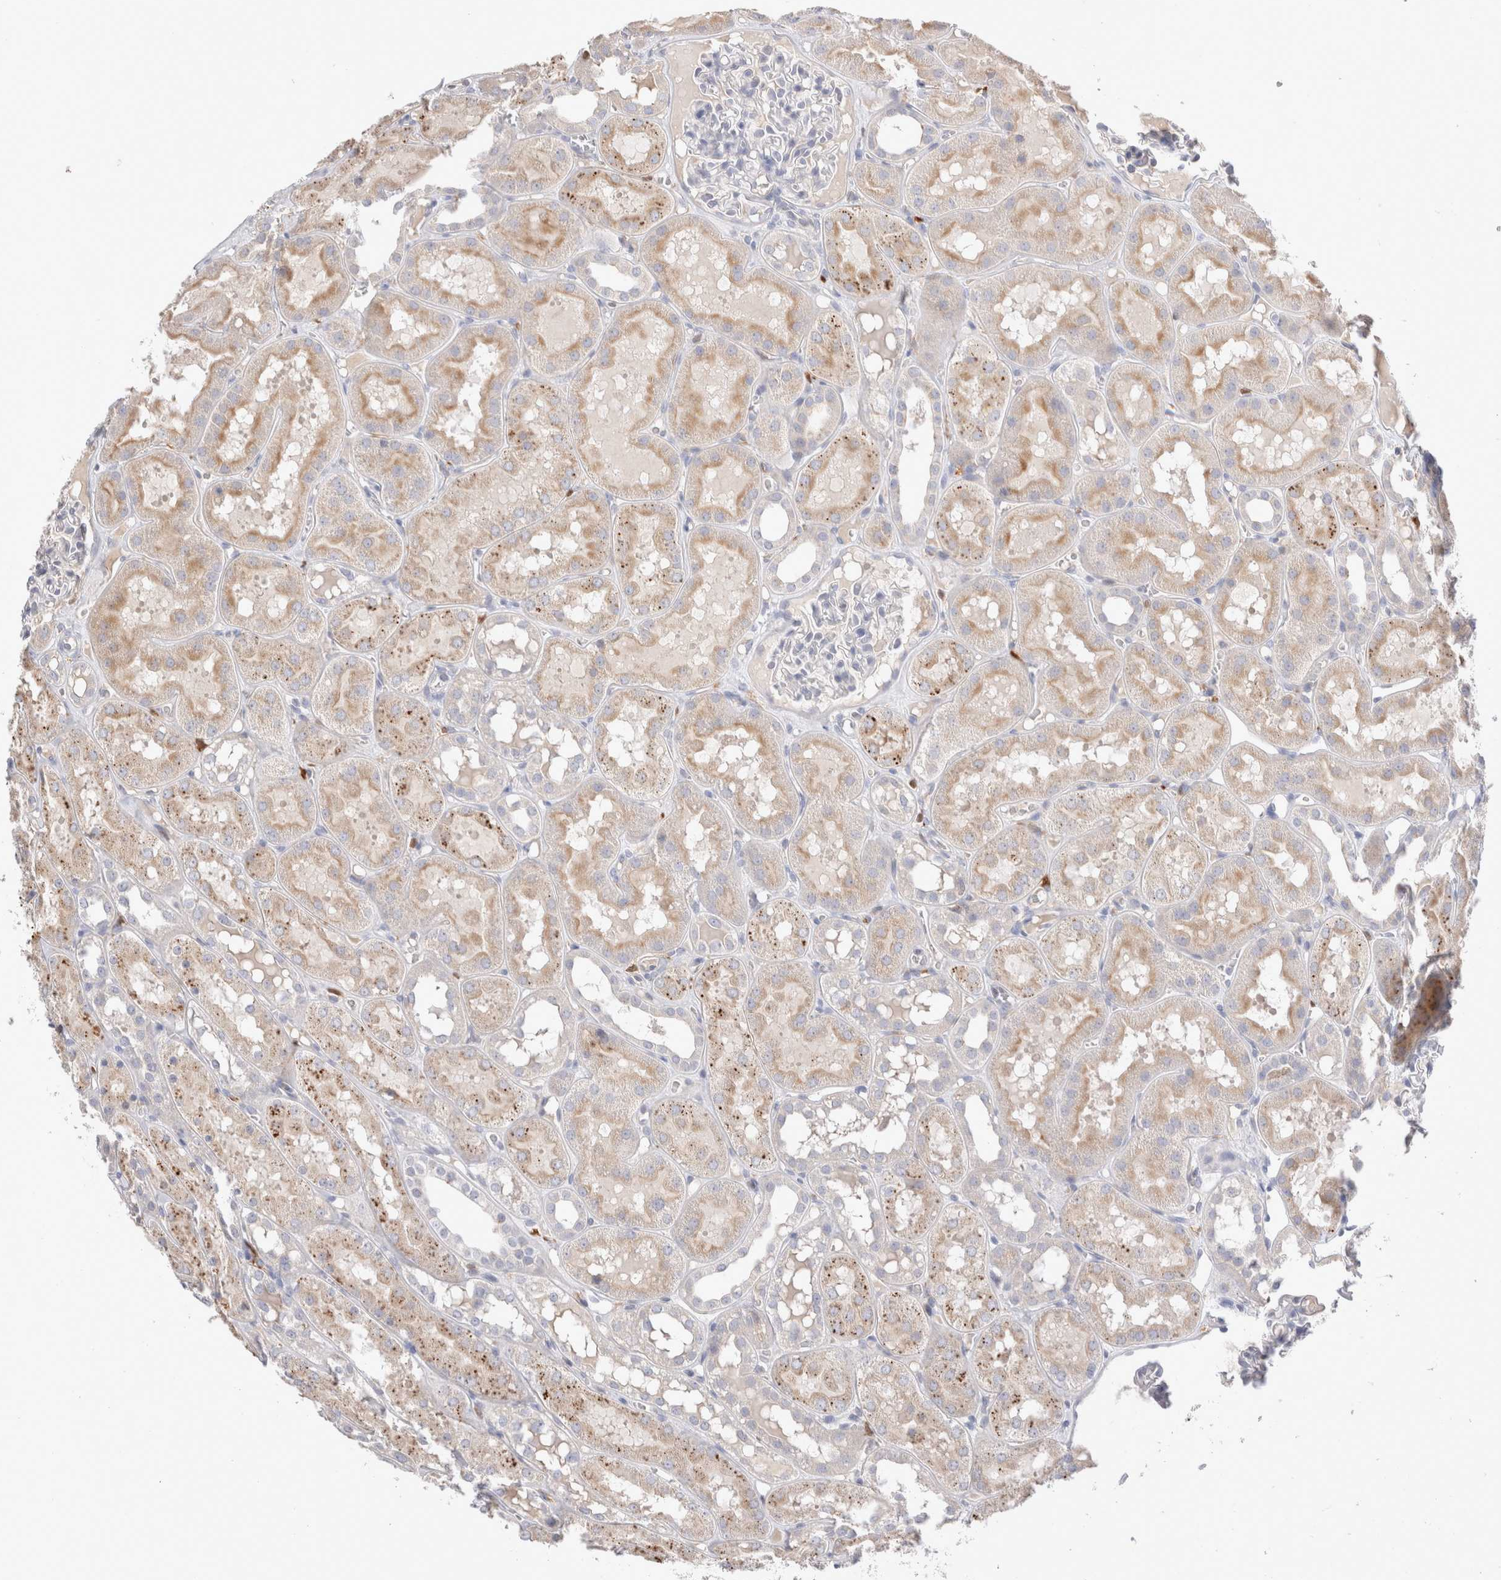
{"staining": {"intensity": "negative", "quantity": "none", "location": "none"}, "tissue": "kidney", "cell_type": "Cells in glomeruli", "image_type": "normal", "snomed": [{"axis": "morphology", "description": "Normal tissue, NOS"}, {"axis": "topography", "description": "Kidney"}, {"axis": "topography", "description": "Urinary bladder"}], "caption": "DAB immunohistochemical staining of benign human kidney exhibits no significant expression in cells in glomeruli. Nuclei are stained in blue.", "gene": "HPGDS", "patient": {"sex": "male", "age": 16}}